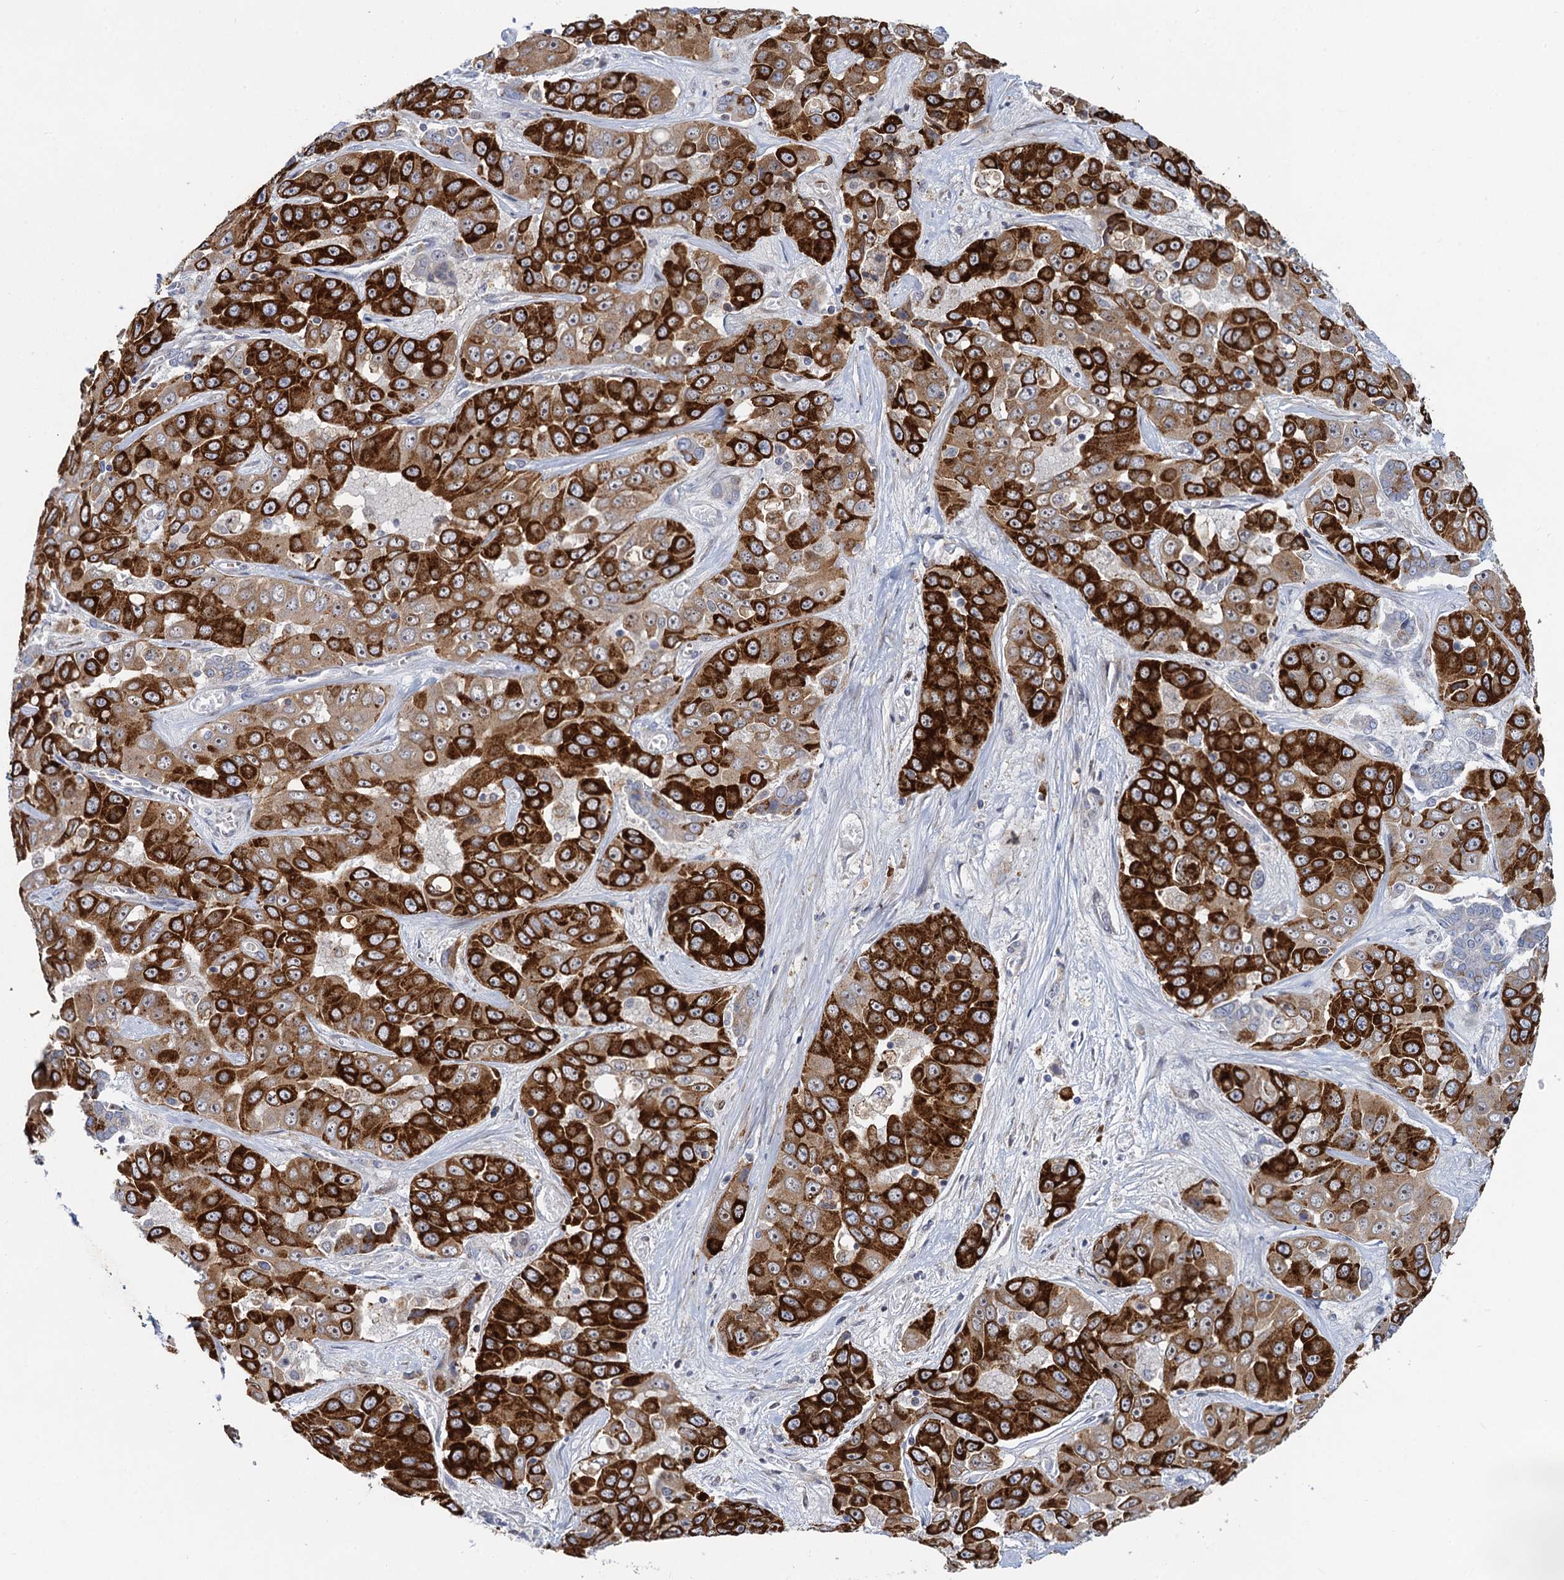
{"staining": {"intensity": "strong", "quantity": ">75%", "location": "cytoplasmic/membranous"}, "tissue": "liver cancer", "cell_type": "Tumor cells", "image_type": "cancer", "snomed": [{"axis": "morphology", "description": "Cholangiocarcinoma"}, {"axis": "topography", "description": "Liver"}], "caption": "Immunohistochemistry (IHC) (DAB) staining of liver cholangiocarcinoma demonstrates strong cytoplasmic/membranous protein positivity in approximately >75% of tumor cells.", "gene": "QPCTL", "patient": {"sex": "female", "age": 52}}